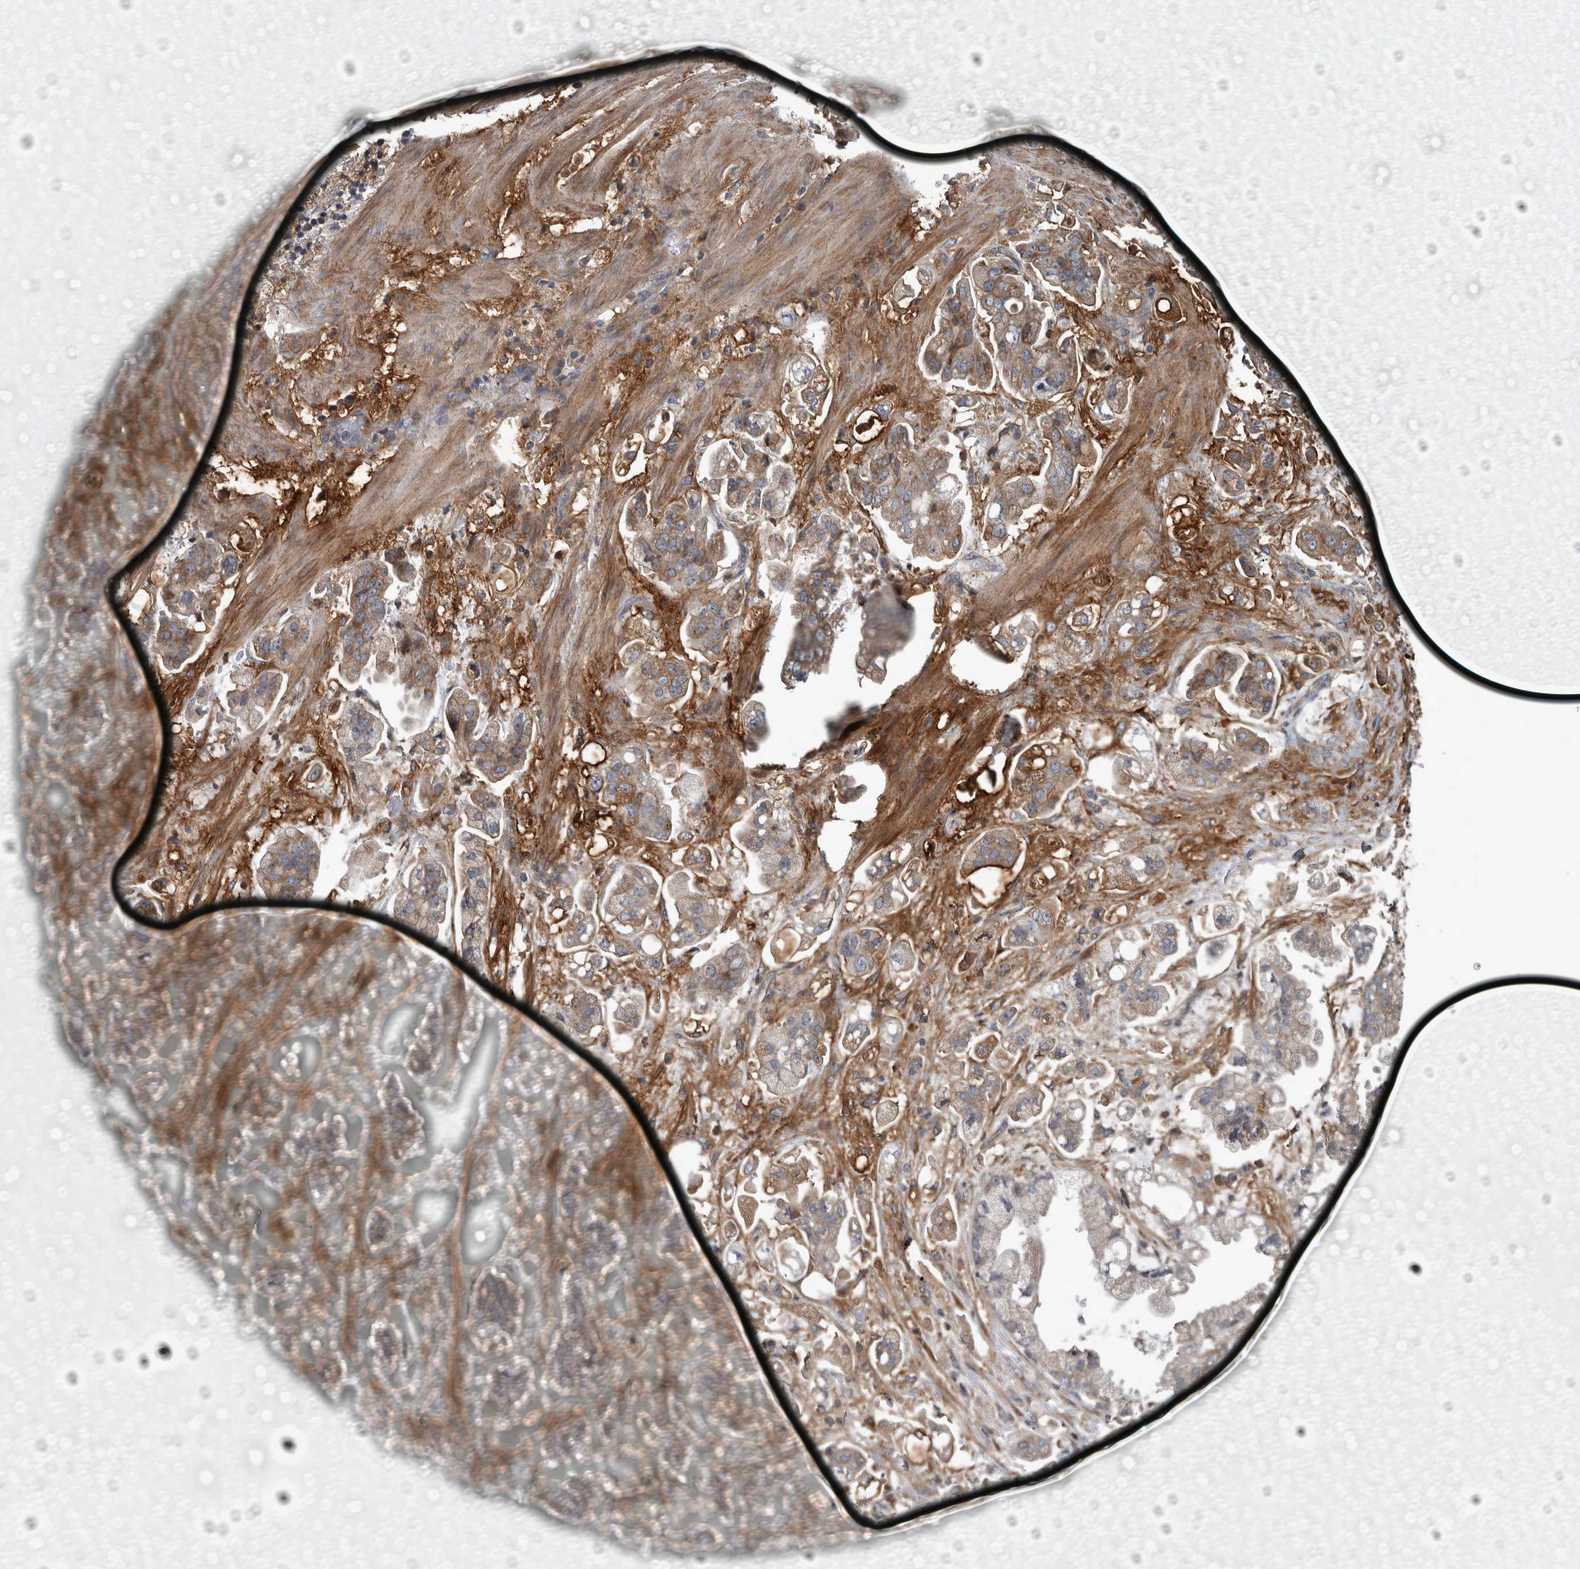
{"staining": {"intensity": "moderate", "quantity": ">75%", "location": "cytoplasmic/membranous"}, "tissue": "stomach cancer", "cell_type": "Tumor cells", "image_type": "cancer", "snomed": [{"axis": "morphology", "description": "Adenocarcinoma, NOS"}, {"axis": "topography", "description": "Stomach"}], "caption": "This is an image of IHC staining of adenocarcinoma (stomach), which shows moderate expression in the cytoplasmic/membranous of tumor cells.", "gene": "EXOC8", "patient": {"sex": "male", "age": 62}}